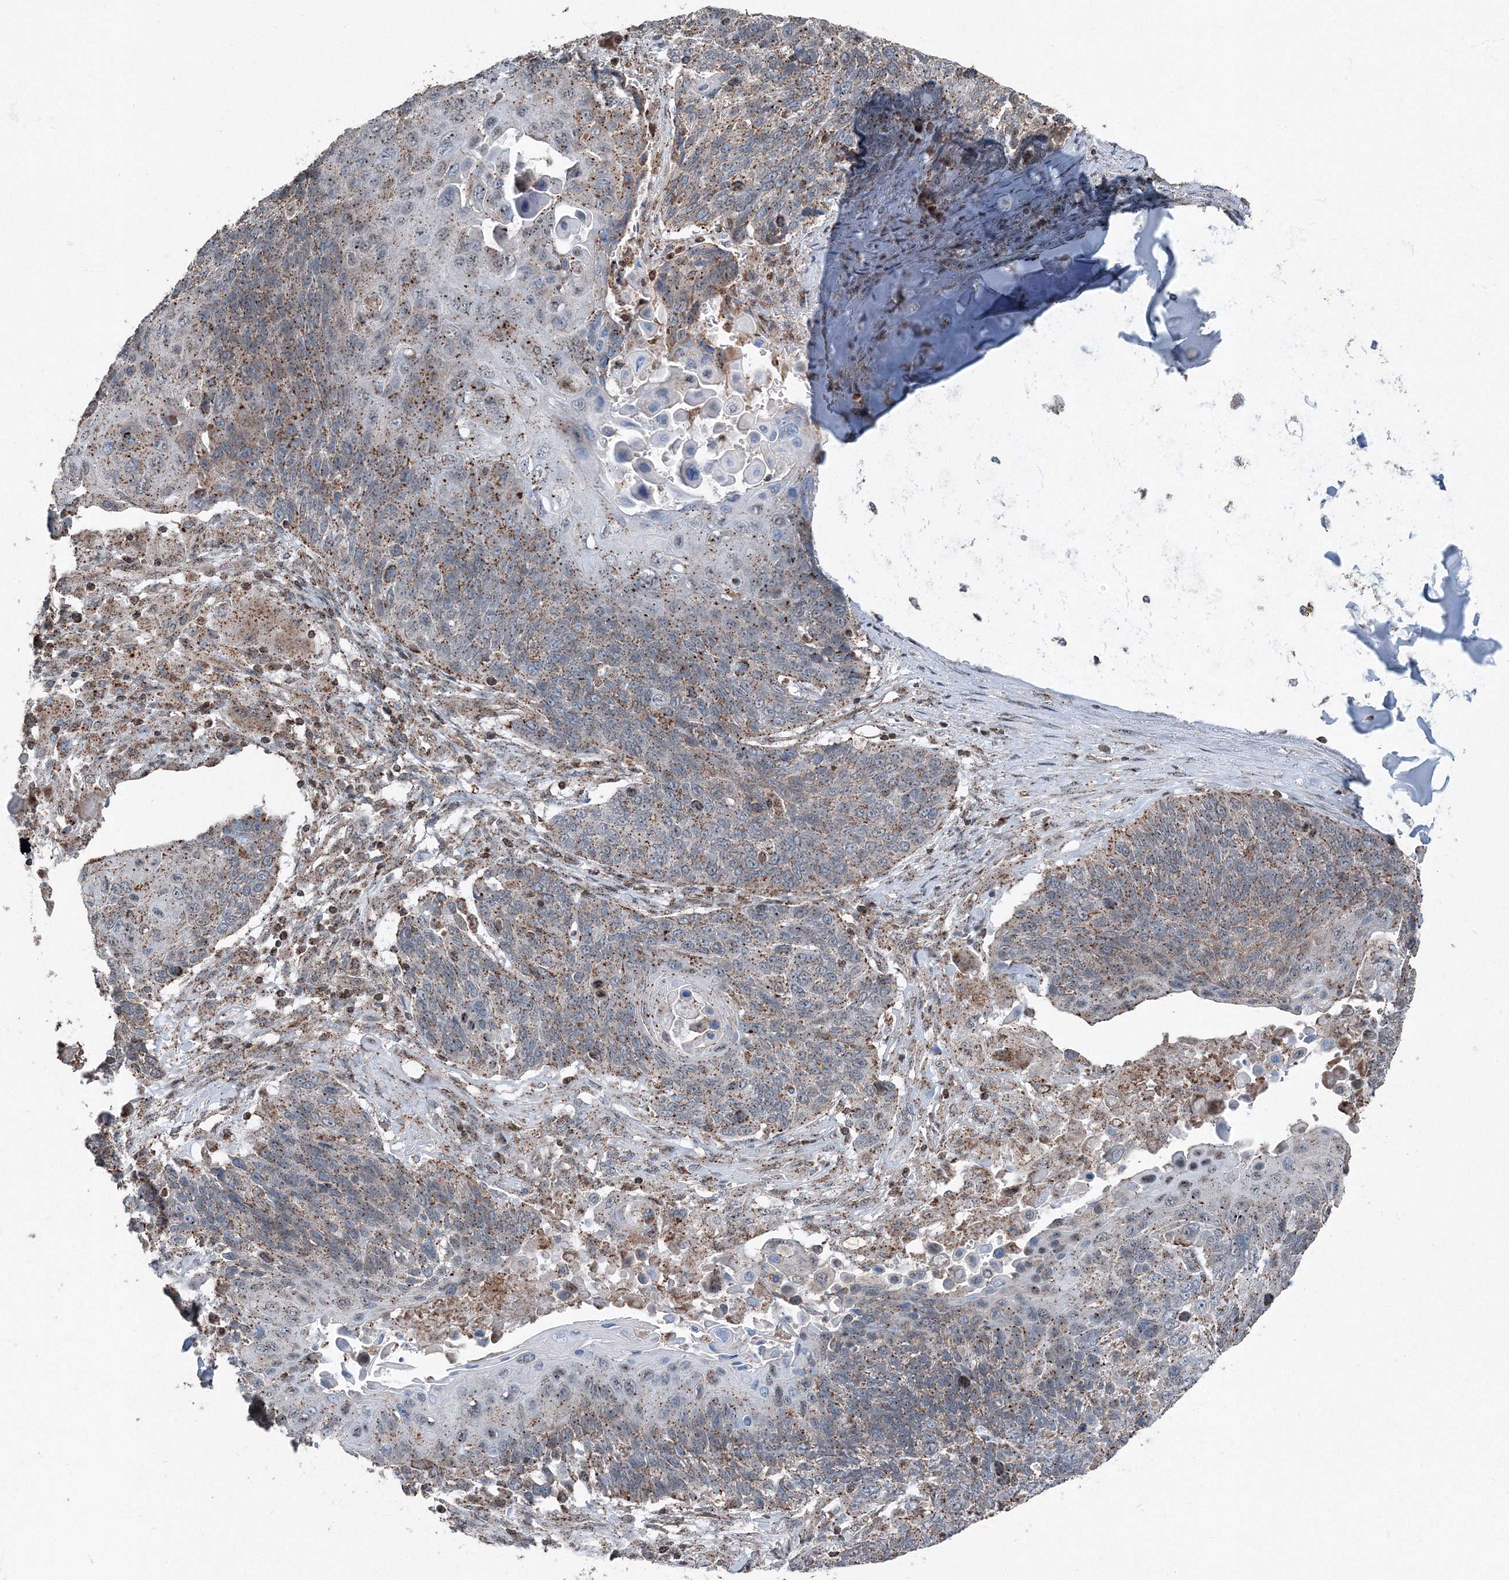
{"staining": {"intensity": "moderate", "quantity": ">75%", "location": "cytoplasmic/membranous"}, "tissue": "lung cancer", "cell_type": "Tumor cells", "image_type": "cancer", "snomed": [{"axis": "morphology", "description": "Squamous cell carcinoma, NOS"}, {"axis": "topography", "description": "Lung"}], "caption": "Immunohistochemical staining of squamous cell carcinoma (lung) demonstrates medium levels of moderate cytoplasmic/membranous protein positivity in about >75% of tumor cells.", "gene": "AASDH", "patient": {"sex": "male", "age": 66}}